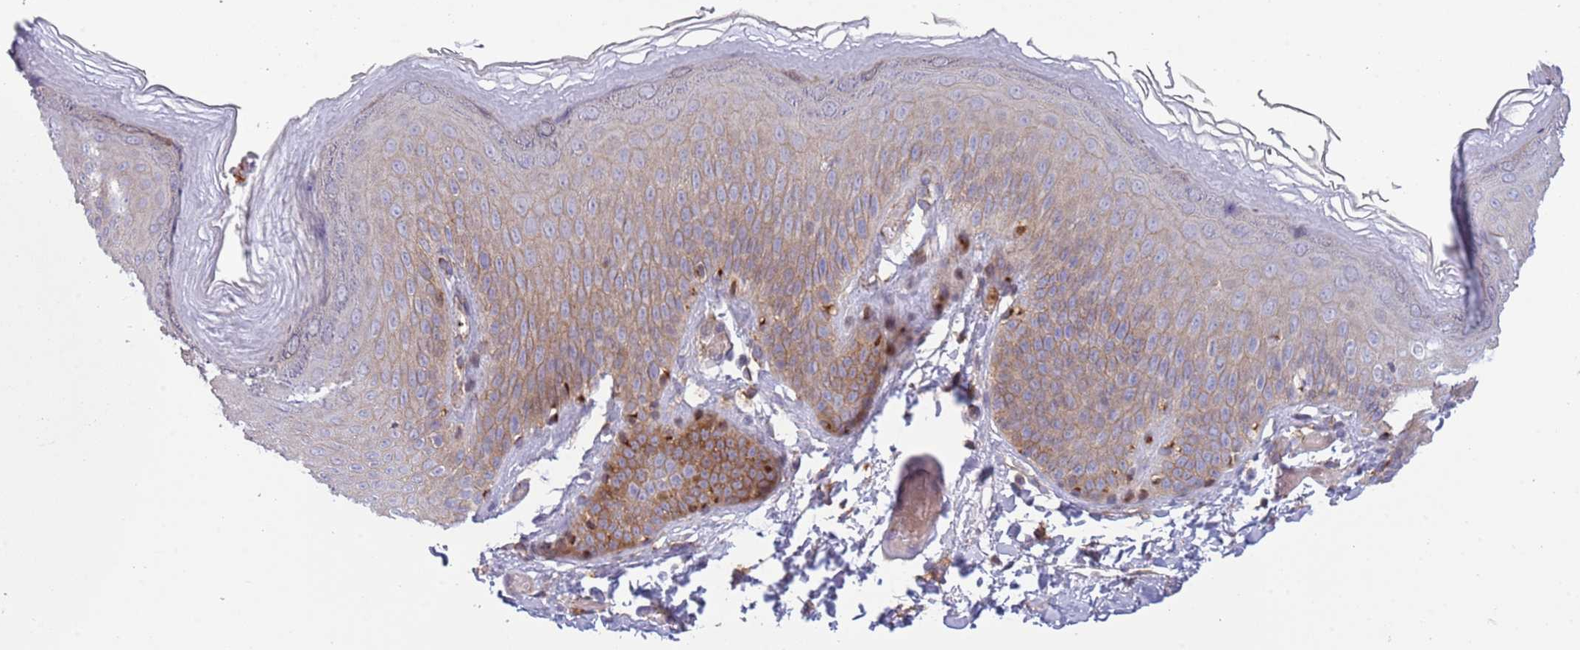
{"staining": {"intensity": "strong", "quantity": "<25%", "location": "cytoplasmic/membranous"}, "tissue": "skin", "cell_type": "Epidermal cells", "image_type": "normal", "snomed": [{"axis": "morphology", "description": "Normal tissue, NOS"}, {"axis": "topography", "description": "Anal"}], "caption": "Immunohistochemical staining of normal skin demonstrates strong cytoplasmic/membranous protein staining in about <25% of epidermal cells. The staining is performed using DAB (3,3'-diaminobenzidine) brown chromogen to label protein expression. The nuclei are counter-stained blue using hematoxylin.", "gene": "BTBD7", "patient": {"sex": "female", "age": 40}}